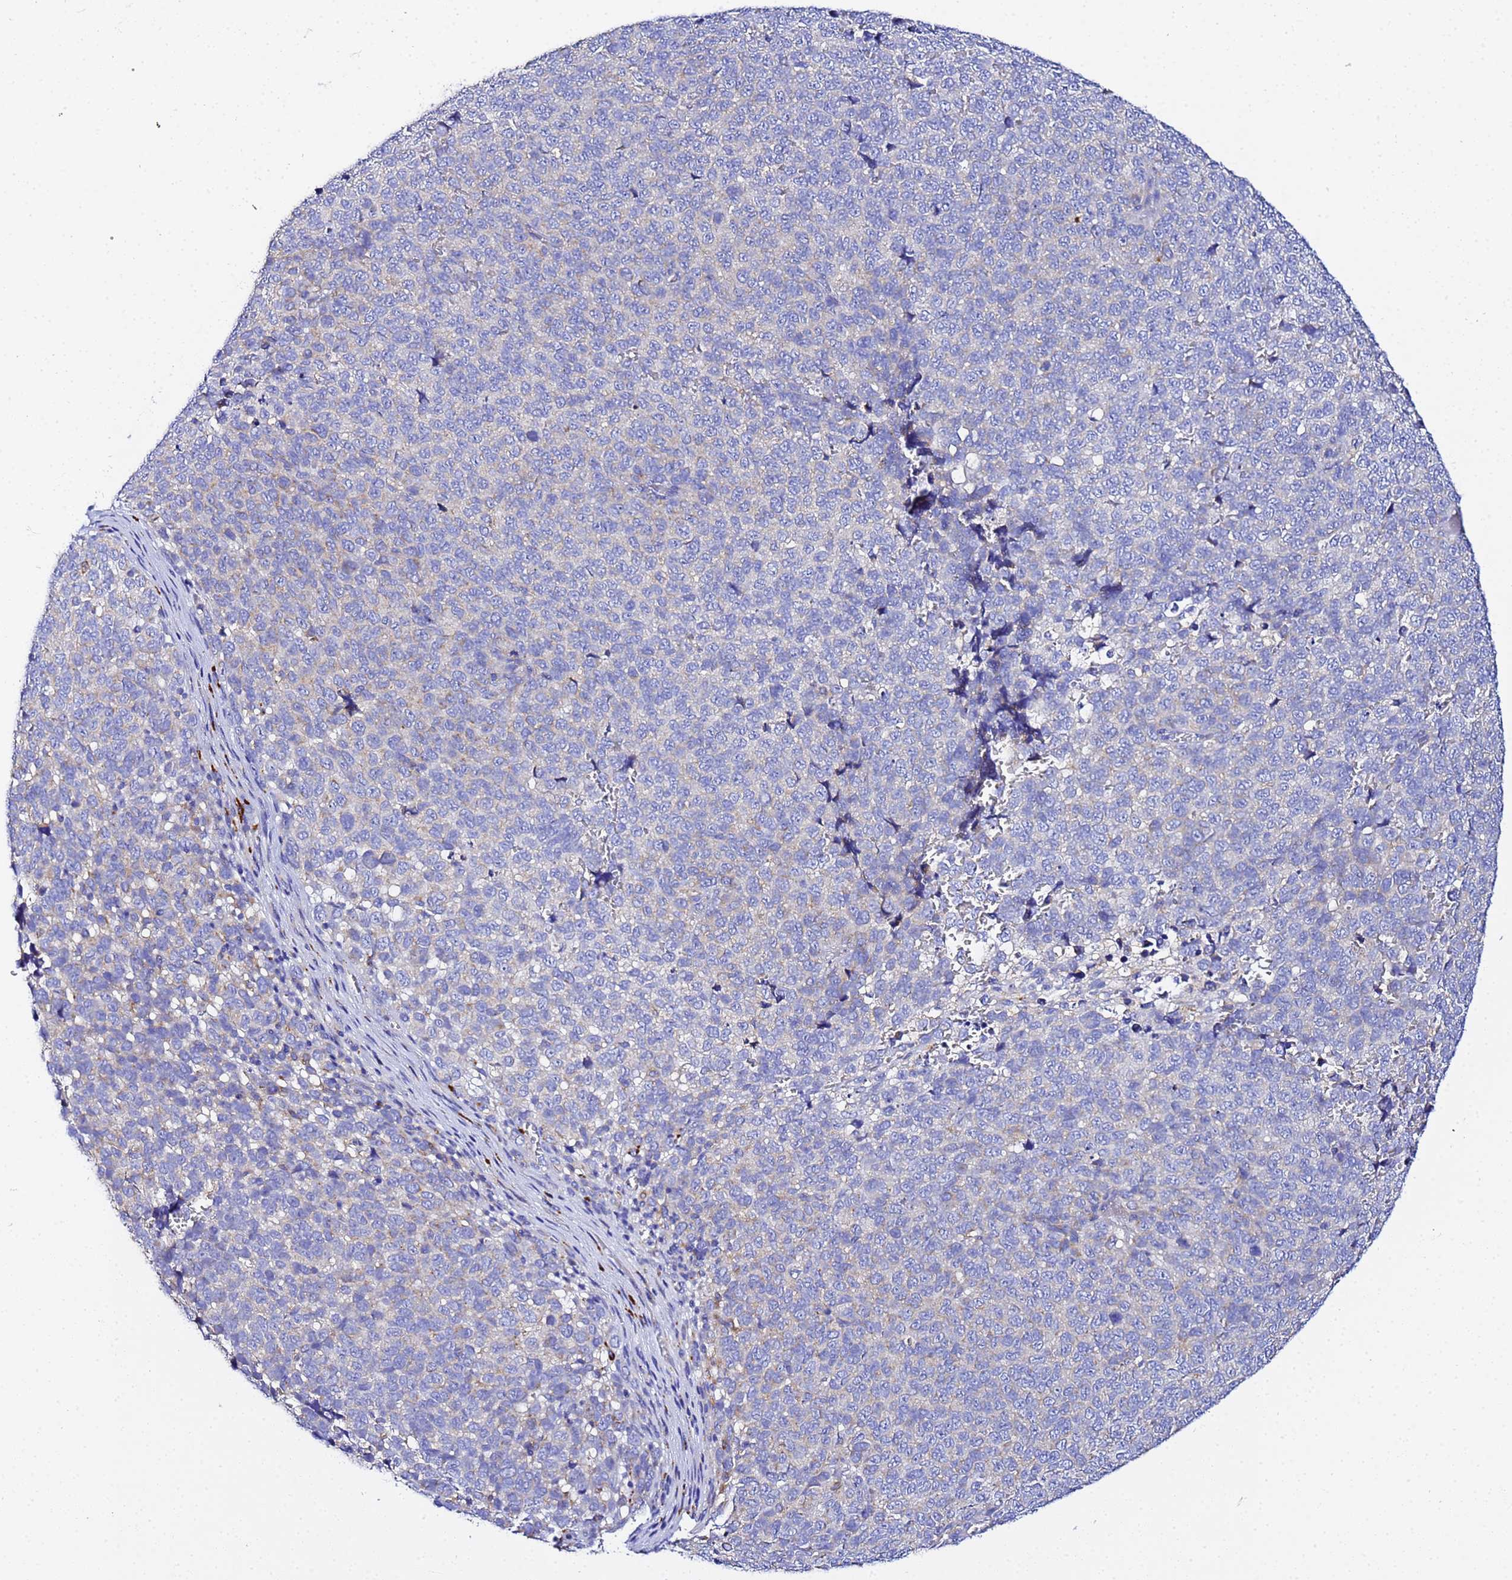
{"staining": {"intensity": "negative", "quantity": "none", "location": "none"}, "tissue": "melanoma", "cell_type": "Tumor cells", "image_type": "cancer", "snomed": [{"axis": "morphology", "description": "Malignant melanoma, NOS"}, {"axis": "topography", "description": "Nose, NOS"}], "caption": "An image of human melanoma is negative for staining in tumor cells.", "gene": "VTI1B", "patient": {"sex": "female", "age": 48}}